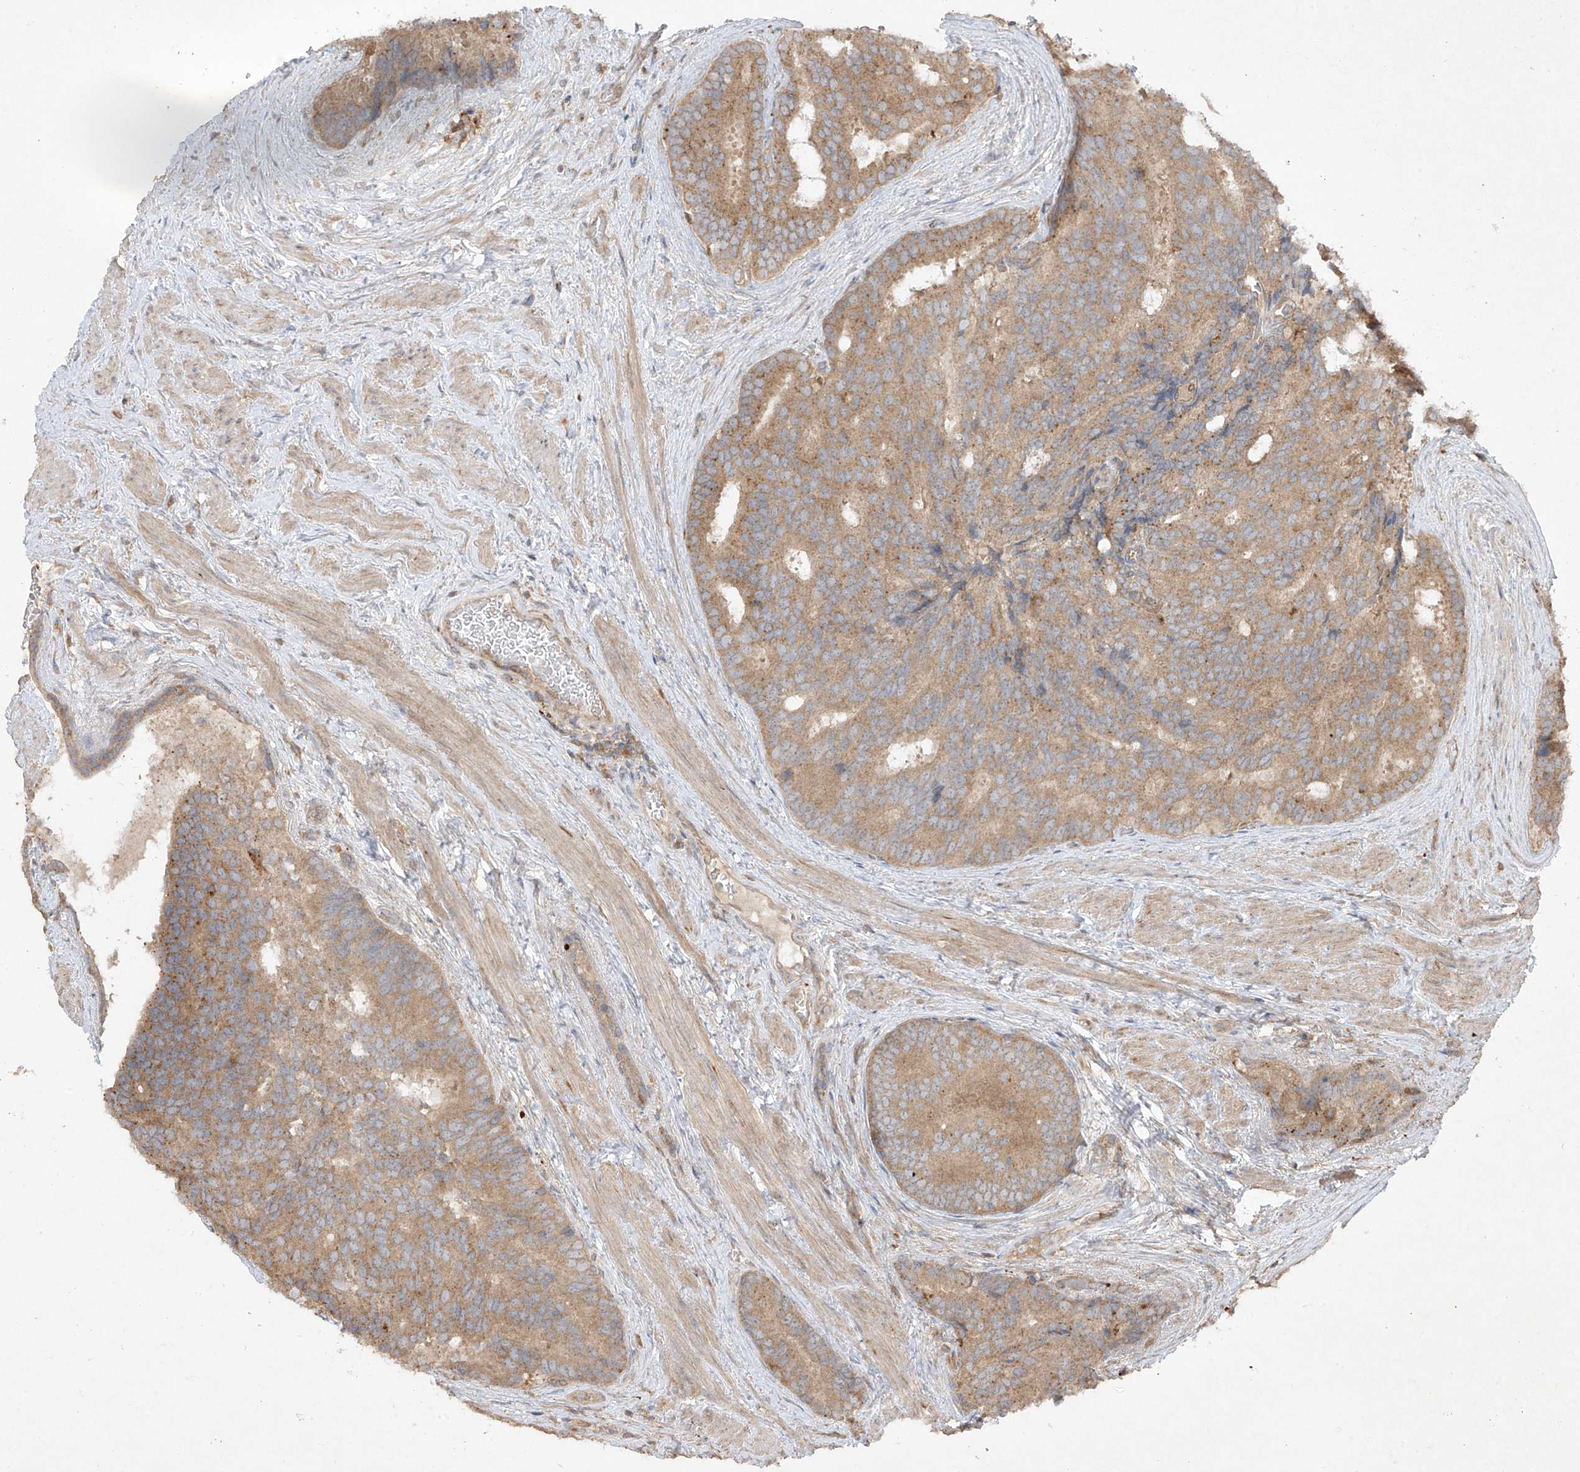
{"staining": {"intensity": "moderate", "quantity": ">75%", "location": "cytoplasmic/membranous"}, "tissue": "prostate cancer", "cell_type": "Tumor cells", "image_type": "cancer", "snomed": [{"axis": "morphology", "description": "Adenocarcinoma, Low grade"}, {"axis": "topography", "description": "Prostate"}], "caption": "Tumor cells display moderate cytoplasmic/membranous staining in approximately >75% of cells in prostate cancer.", "gene": "LDAH", "patient": {"sex": "male", "age": 71}}